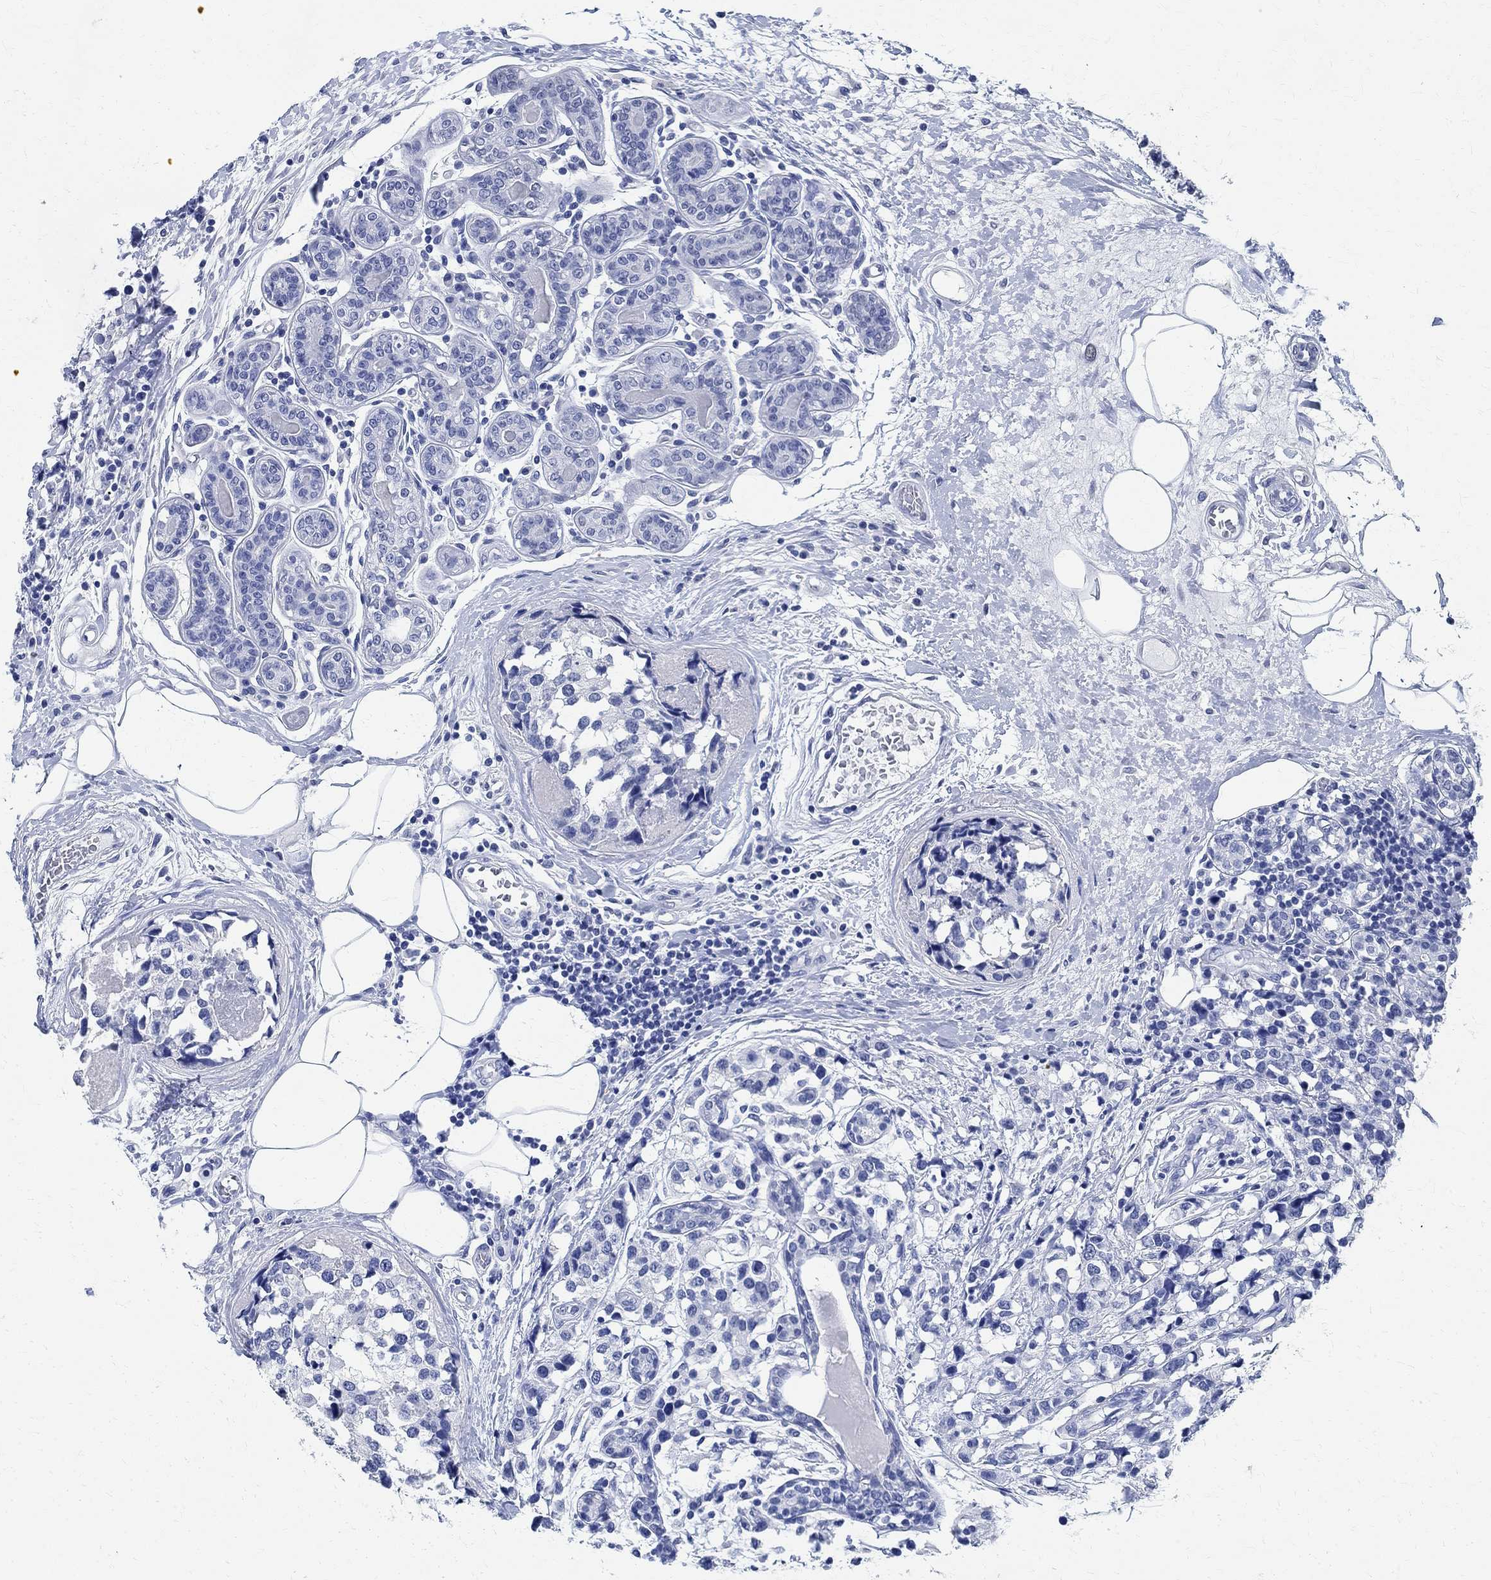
{"staining": {"intensity": "negative", "quantity": "none", "location": "none"}, "tissue": "breast cancer", "cell_type": "Tumor cells", "image_type": "cancer", "snomed": [{"axis": "morphology", "description": "Lobular carcinoma"}, {"axis": "topography", "description": "Breast"}], "caption": "Tumor cells show no significant staining in breast lobular carcinoma. The staining is performed using DAB brown chromogen with nuclei counter-stained in using hematoxylin.", "gene": "TMEM221", "patient": {"sex": "female", "age": 59}}